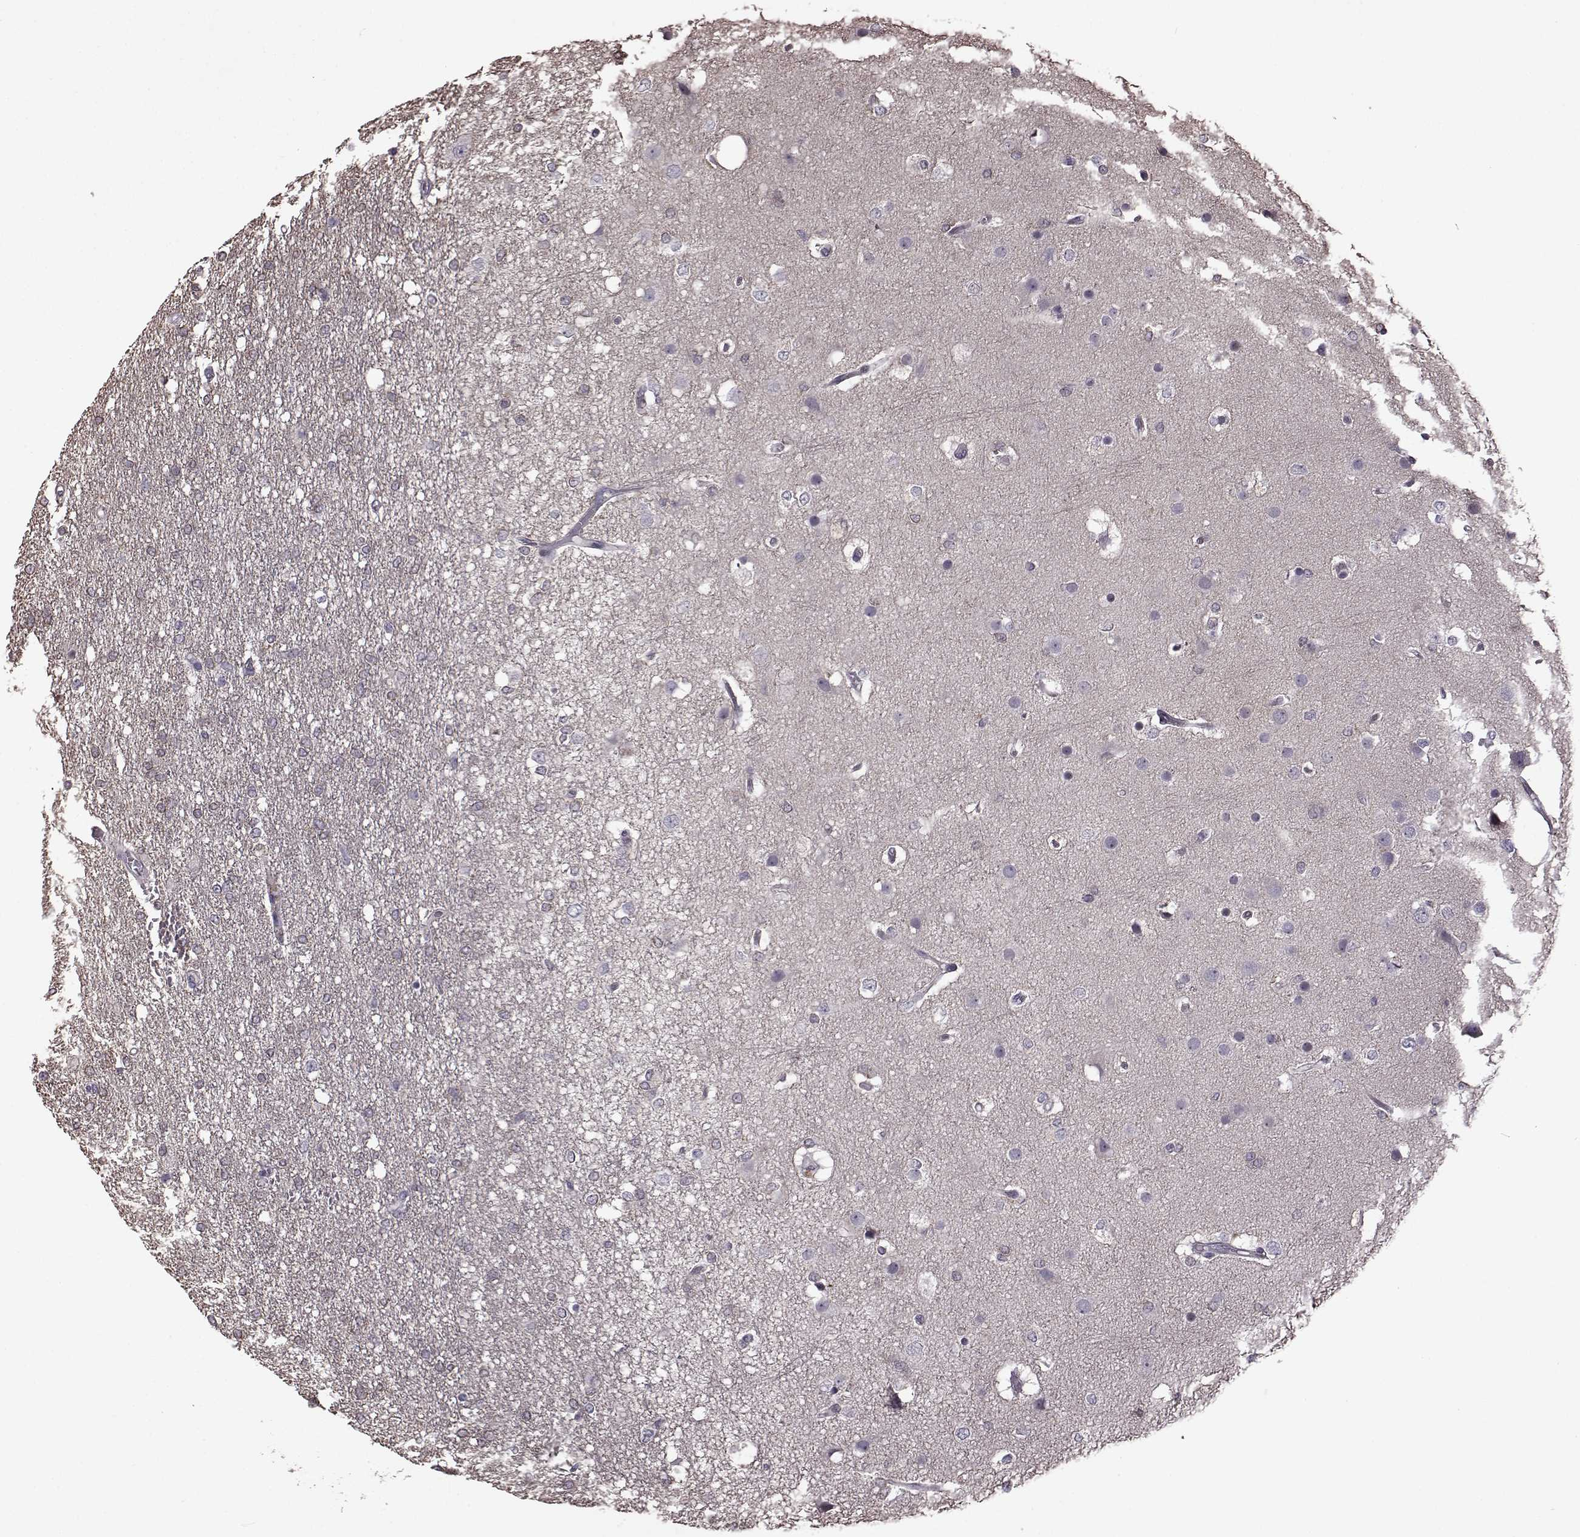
{"staining": {"intensity": "negative", "quantity": "none", "location": "none"}, "tissue": "glioma", "cell_type": "Tumor cells", "image_type": "cancer", "snomed": [{"axis": "morphology", "description": "Glioma, malignant, High grade"}, {"axis": "topography", "description": "Brain"}], "caption": "Tumor cells are negative for protein expression in human glioma. (DAB (3,3'-diaminobenzidine) immunohistochemistry (IHC) visualized using brightfield microscopy, high magnification).", "gene": "GAL", "patient": {"sex": "female", "age": 61}}